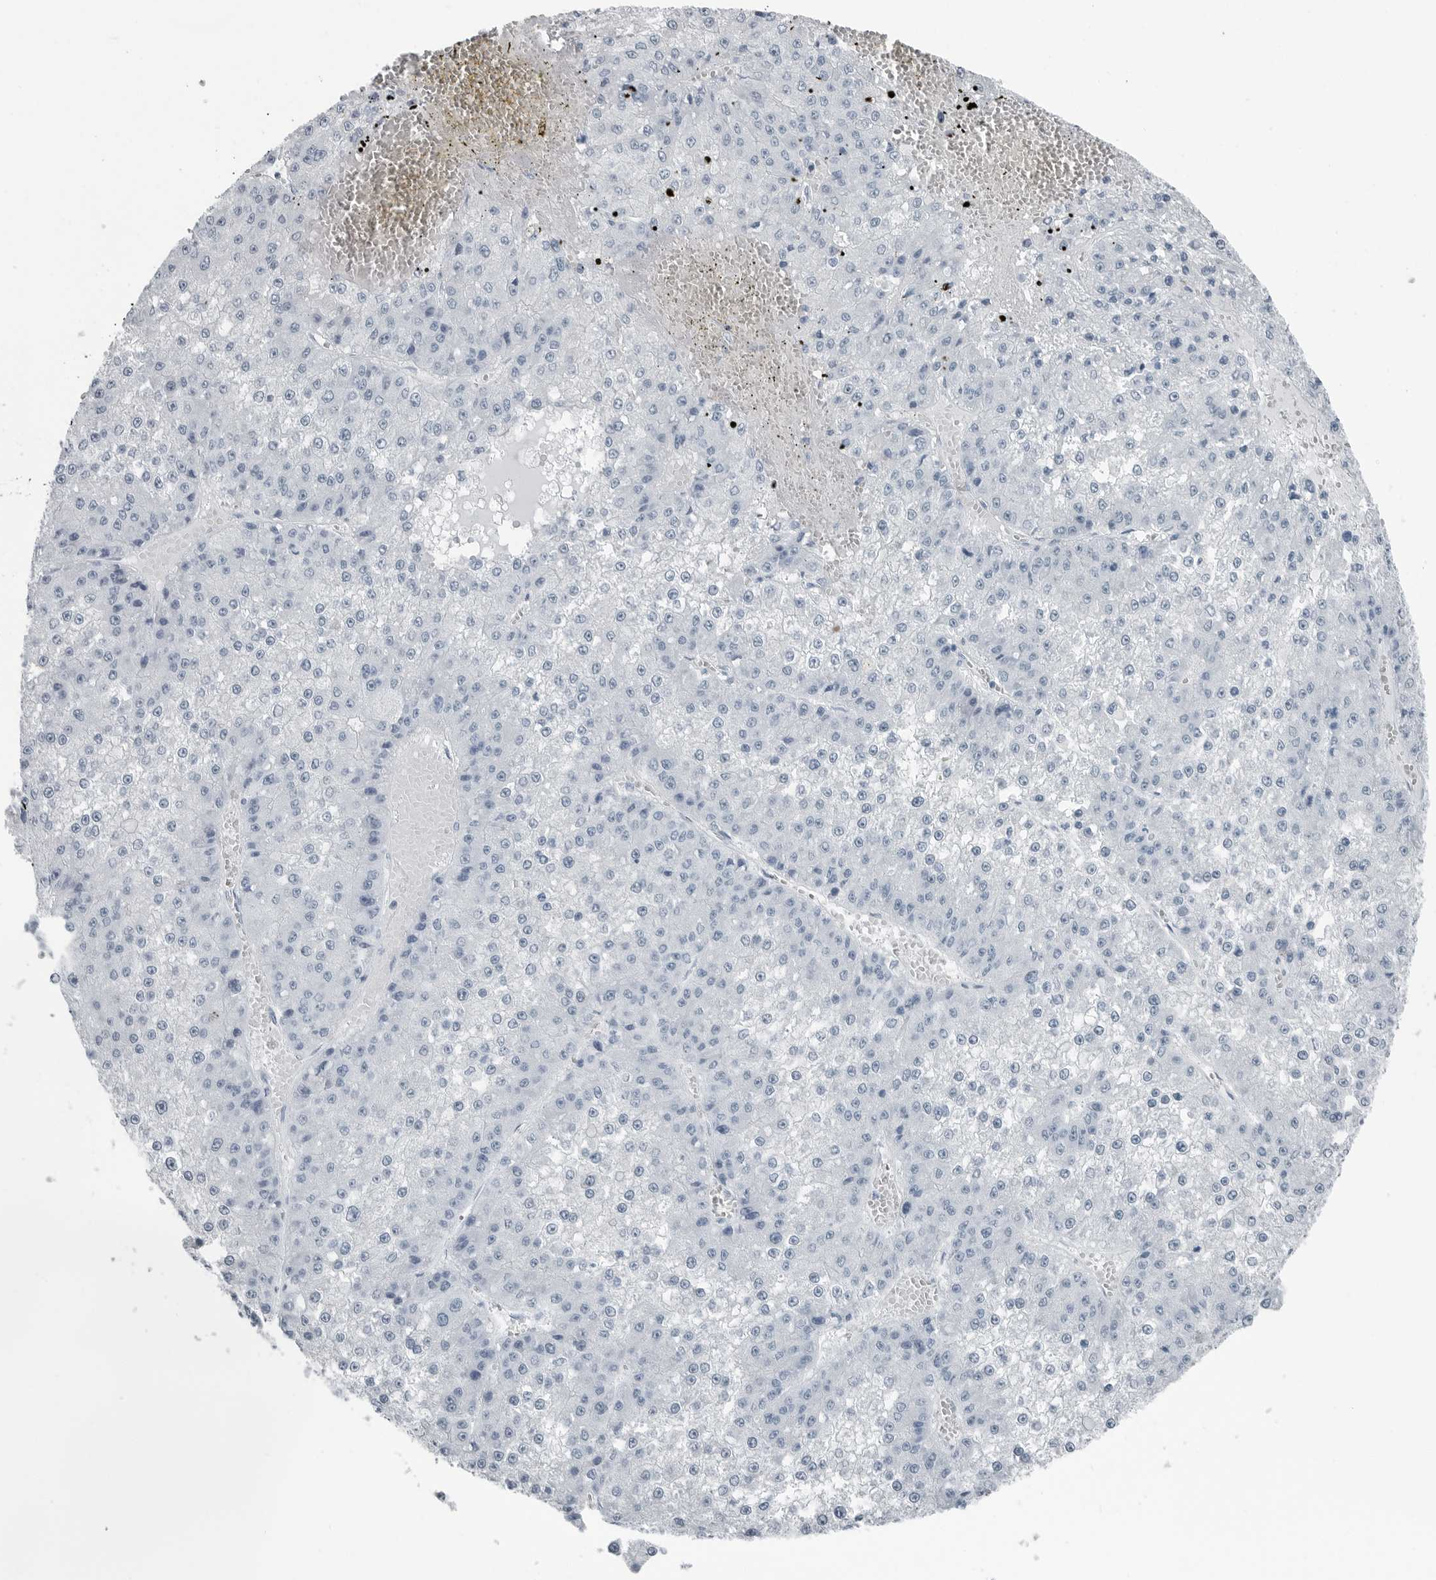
{"staining": {"intensity": "negative", "quantity": "none", "location": "none"}, "tissue": "liver cancer", "cell_type": "Tumor cells", "image_type": "cancer", "snomed": [{"axis": "morphology", "description": "Carcinoma, Hepatocellular, NOS"}, {"axis": "topography", "description": "Liver"}], "caption": "Immunohistochemistry (IHC) of liver cancer reveals no staining in tumor cells.", "gene": "FABP6", "patient": {"sex": "female", "age": 73}}